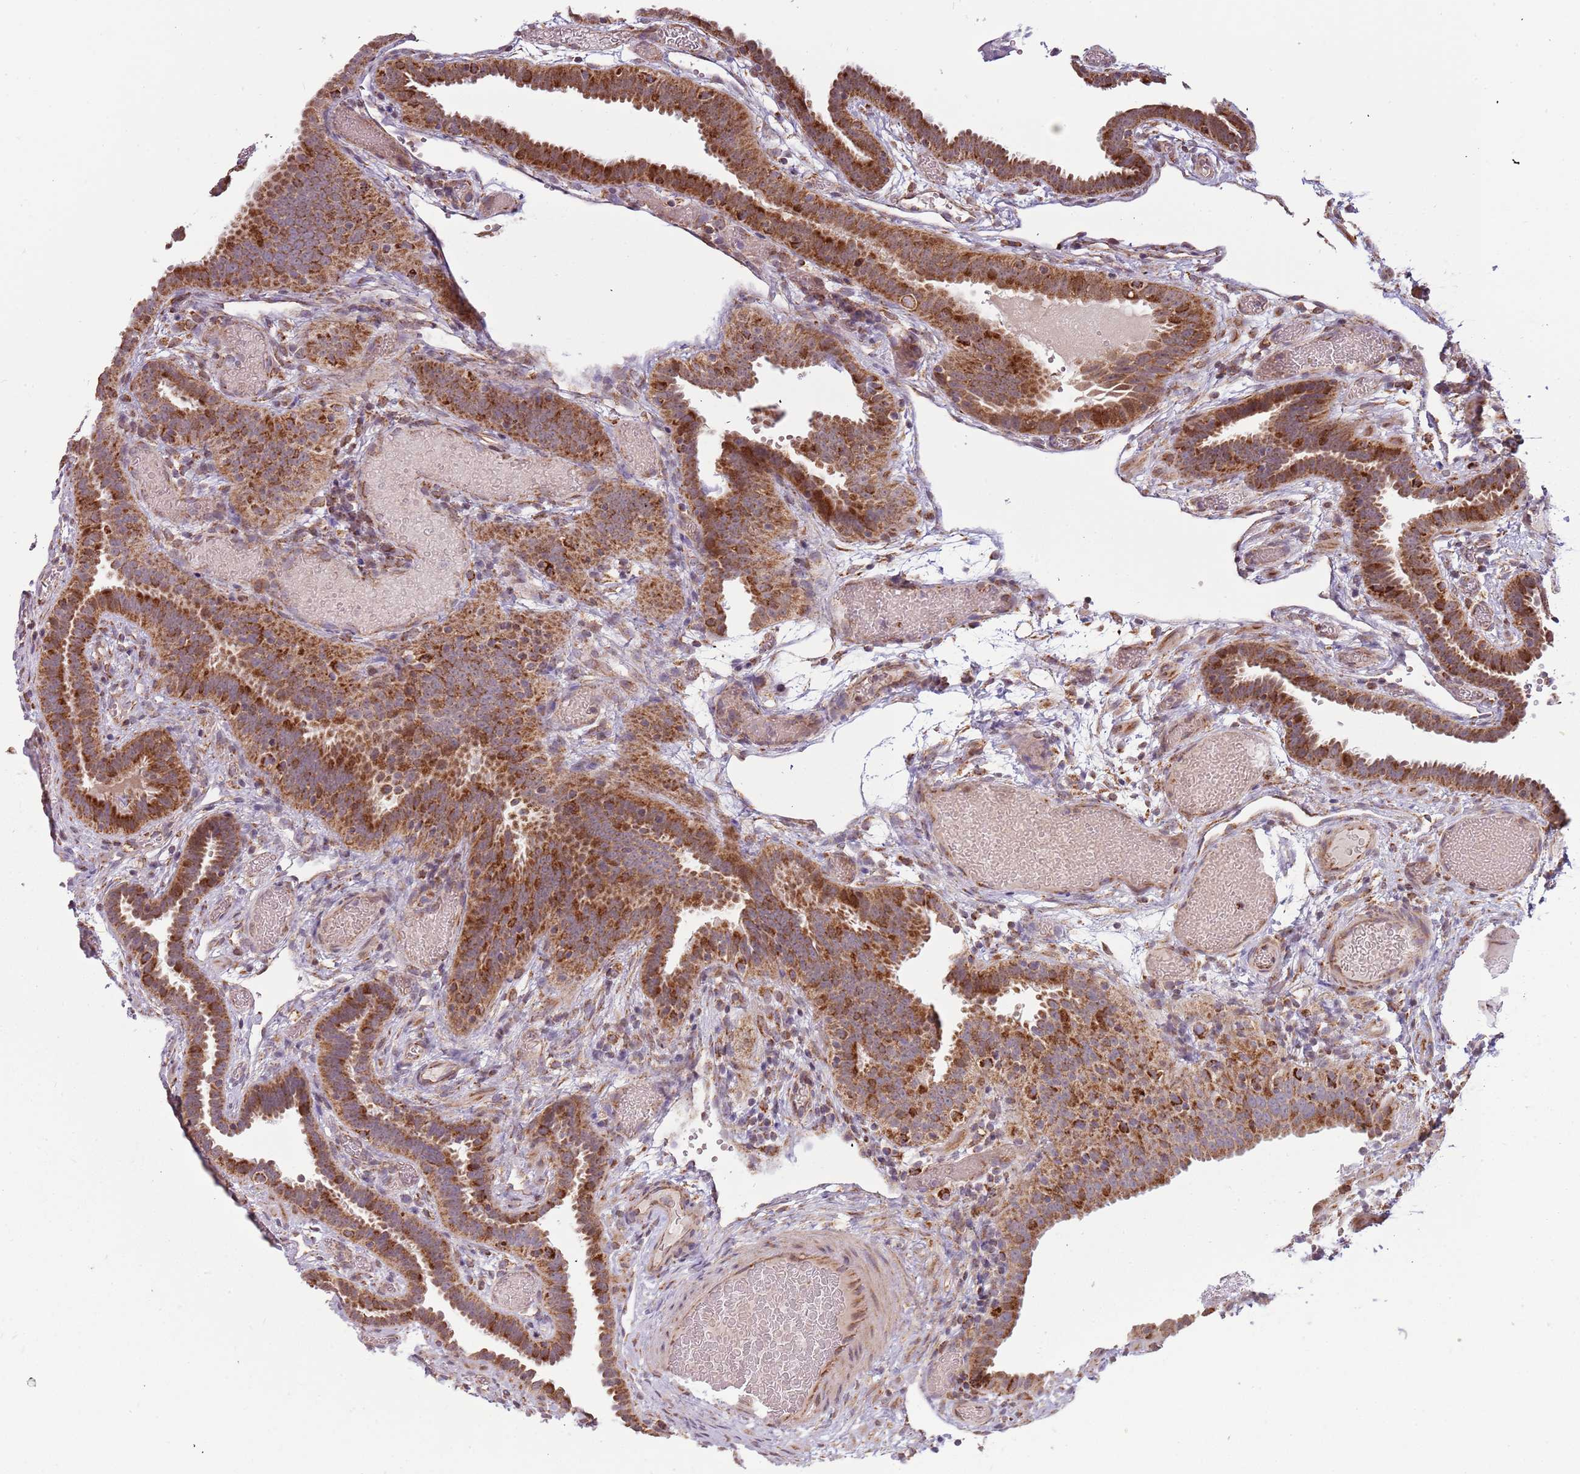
{"staining": {"intensity": "strong", "quantity": ">75%", "location": "cytoplasmic/membranous,nuclear"}, "tissue": "fallopian tube", "cell_type": "Glandular cells", "image_type": "normal", "snomed": [{"axis": "morphology", "description": "Normal tissue, NOS"}, {"axis": "topography", "description": "Fallopian tube"}], "caption": "IHC of unremarkable fallopian tube exhibits high levels of strong cytoplasmic/membranous,nuclear staining in about >75% of glandular cells. (DAB = brown stain, brightfield microscopy at high magnification).", "gene": "IL17RD", "patient": {"sex": "female", "age": 37}}